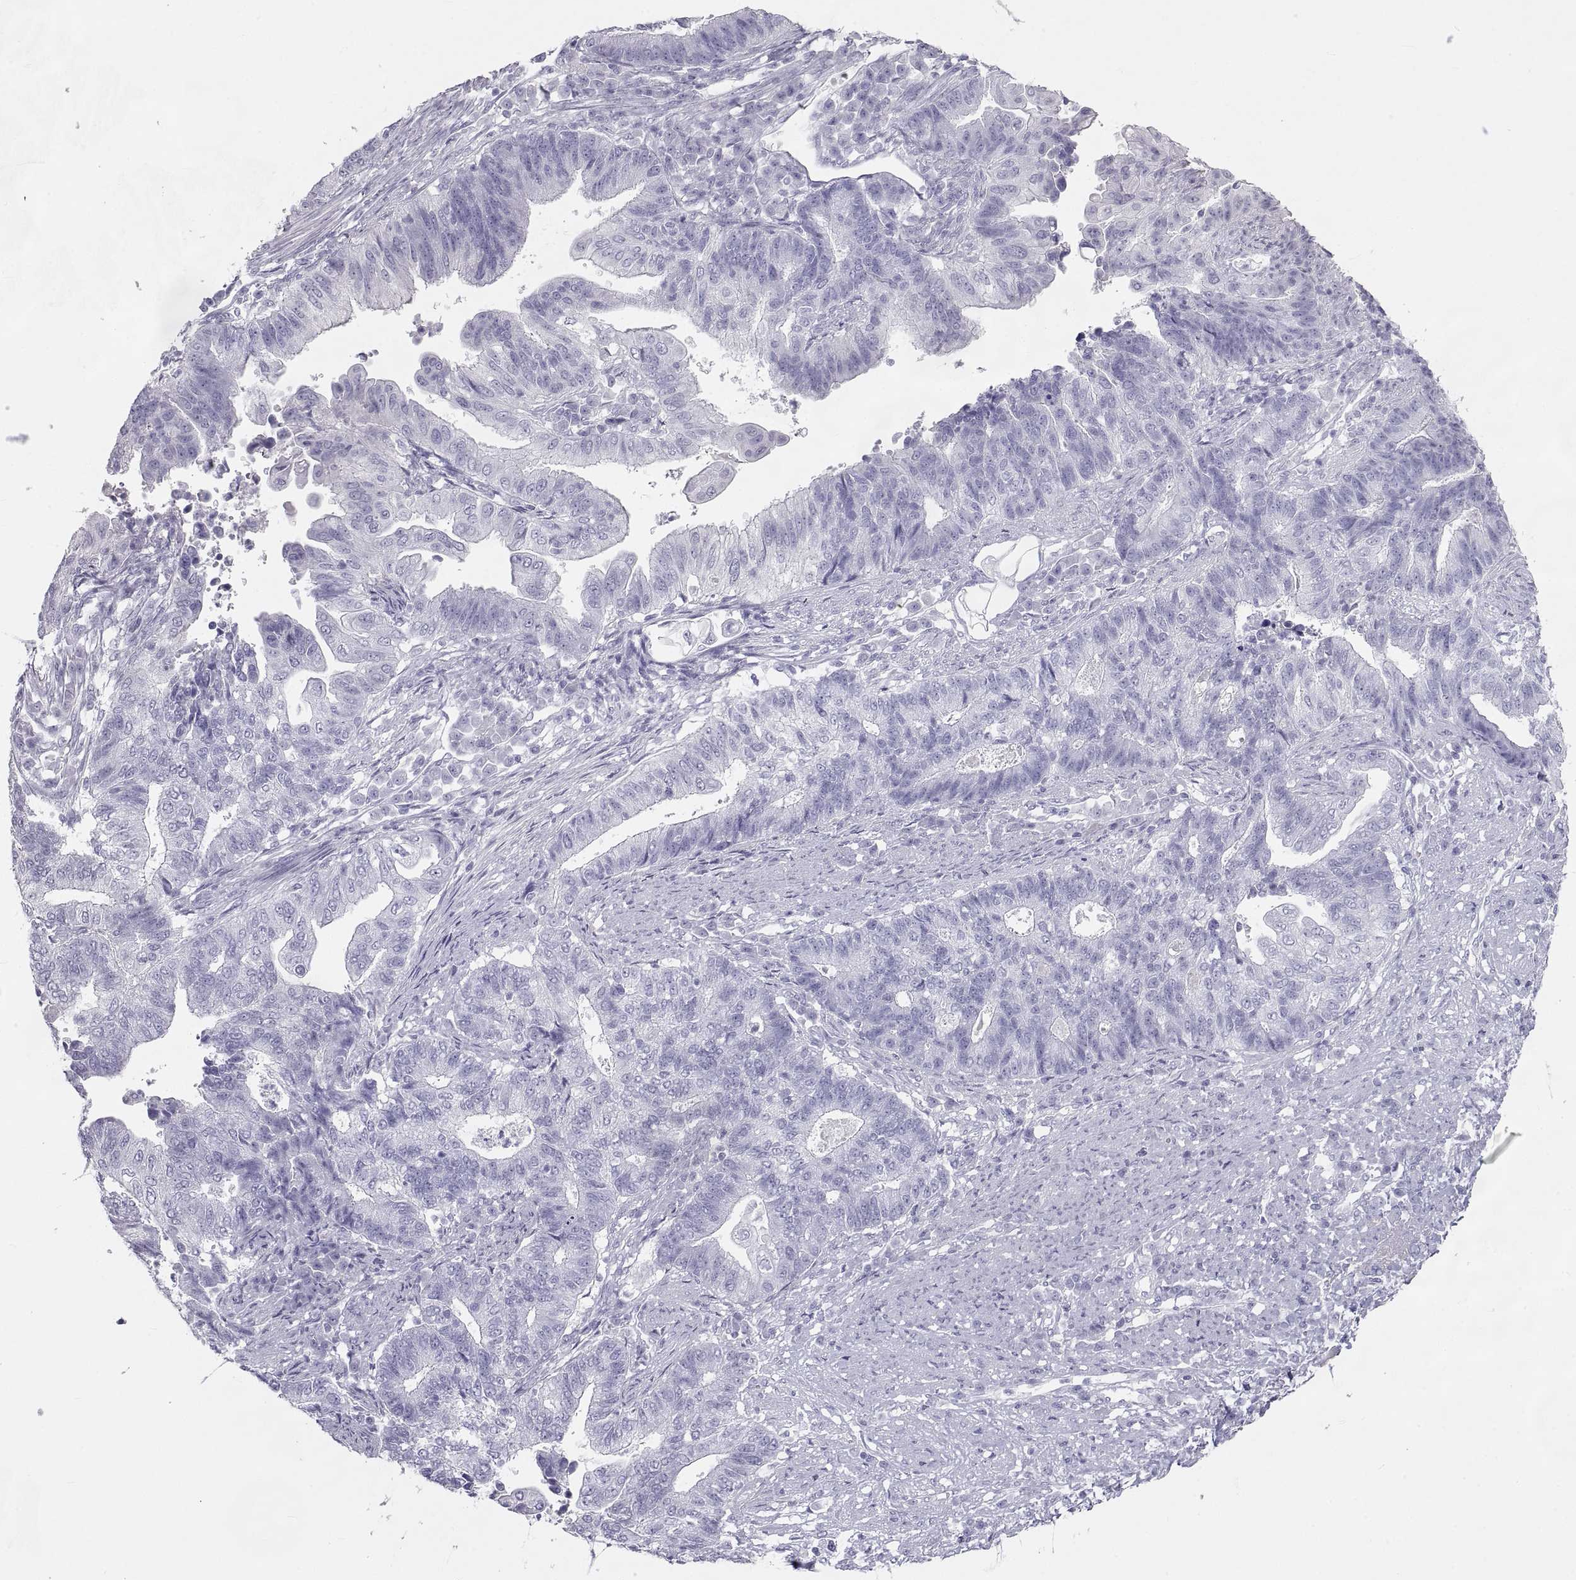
{"staining": {"intensity": "negative", "quantity": "none", "location": "none"}, "tissue": "endometrial cancer", "cell_type": "Tumor cells", "image_type": "cancer", "snomed": [{"axis": "morphology", "description": "Adenocarcinoma, NOS"}, {"axis": "topography", "description": "Uterus"}, {"axis": "topography", "description": "Endometrium"}], "caption": "Photomicrograph shows no significant protein positivity in tumor cells of adenocarcinoma (endometrial).", "gene": "RLBP1", "patient": {"sex": "female", "age": 54}}